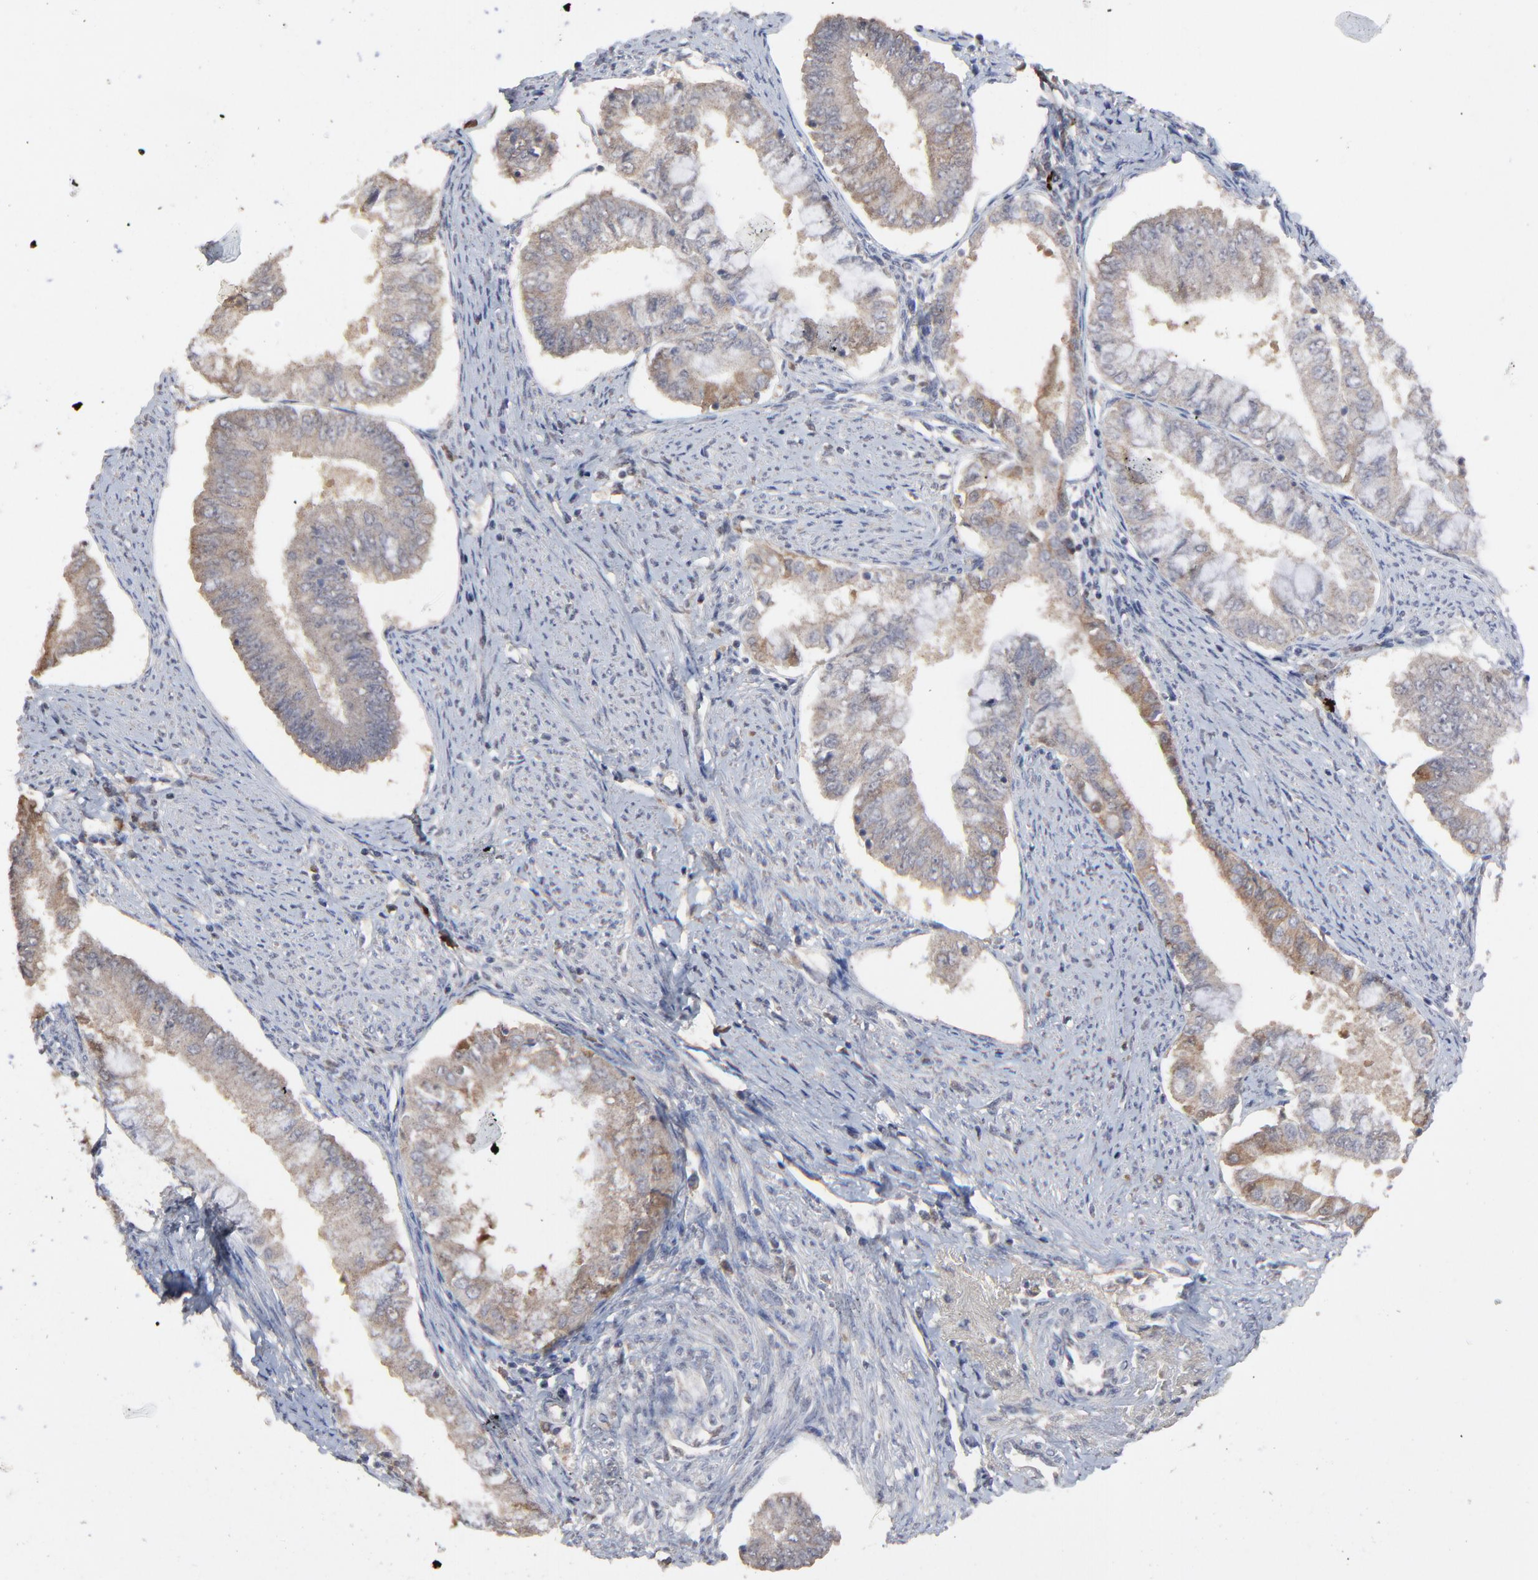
{"staining": {"intensity": "weak", "quantity": ">75%", "location": "cytoplasmic/membranous"}, "tissue": "endometrial cancer", "cell_type": "Tumor cells", "image_type": "cancer", "snomed": [{"axis": "morphology", "description": "Adenocarcinoma, NOS"}, {"axis": "topography", "description": "Endometrium"}], "caption": "High-magnification brightfield microscopy of endometrial adenocarcinoma stained with DAB (3,3'-diaminobenzidine) (brown) and counterstained with hematoxylin (blue). tumor cells exhibit weak cytoplasmic/membranous staining is identified in approximately>75% of cells. The staining is performed using DAB (3,3'-diaminobenzidine) brown chromogen to label protein expression. The nuclei are counter-stained blue using hematoxylin.", "gene": "VPREB3", "patient": {"sex": "female", "age": 76}}